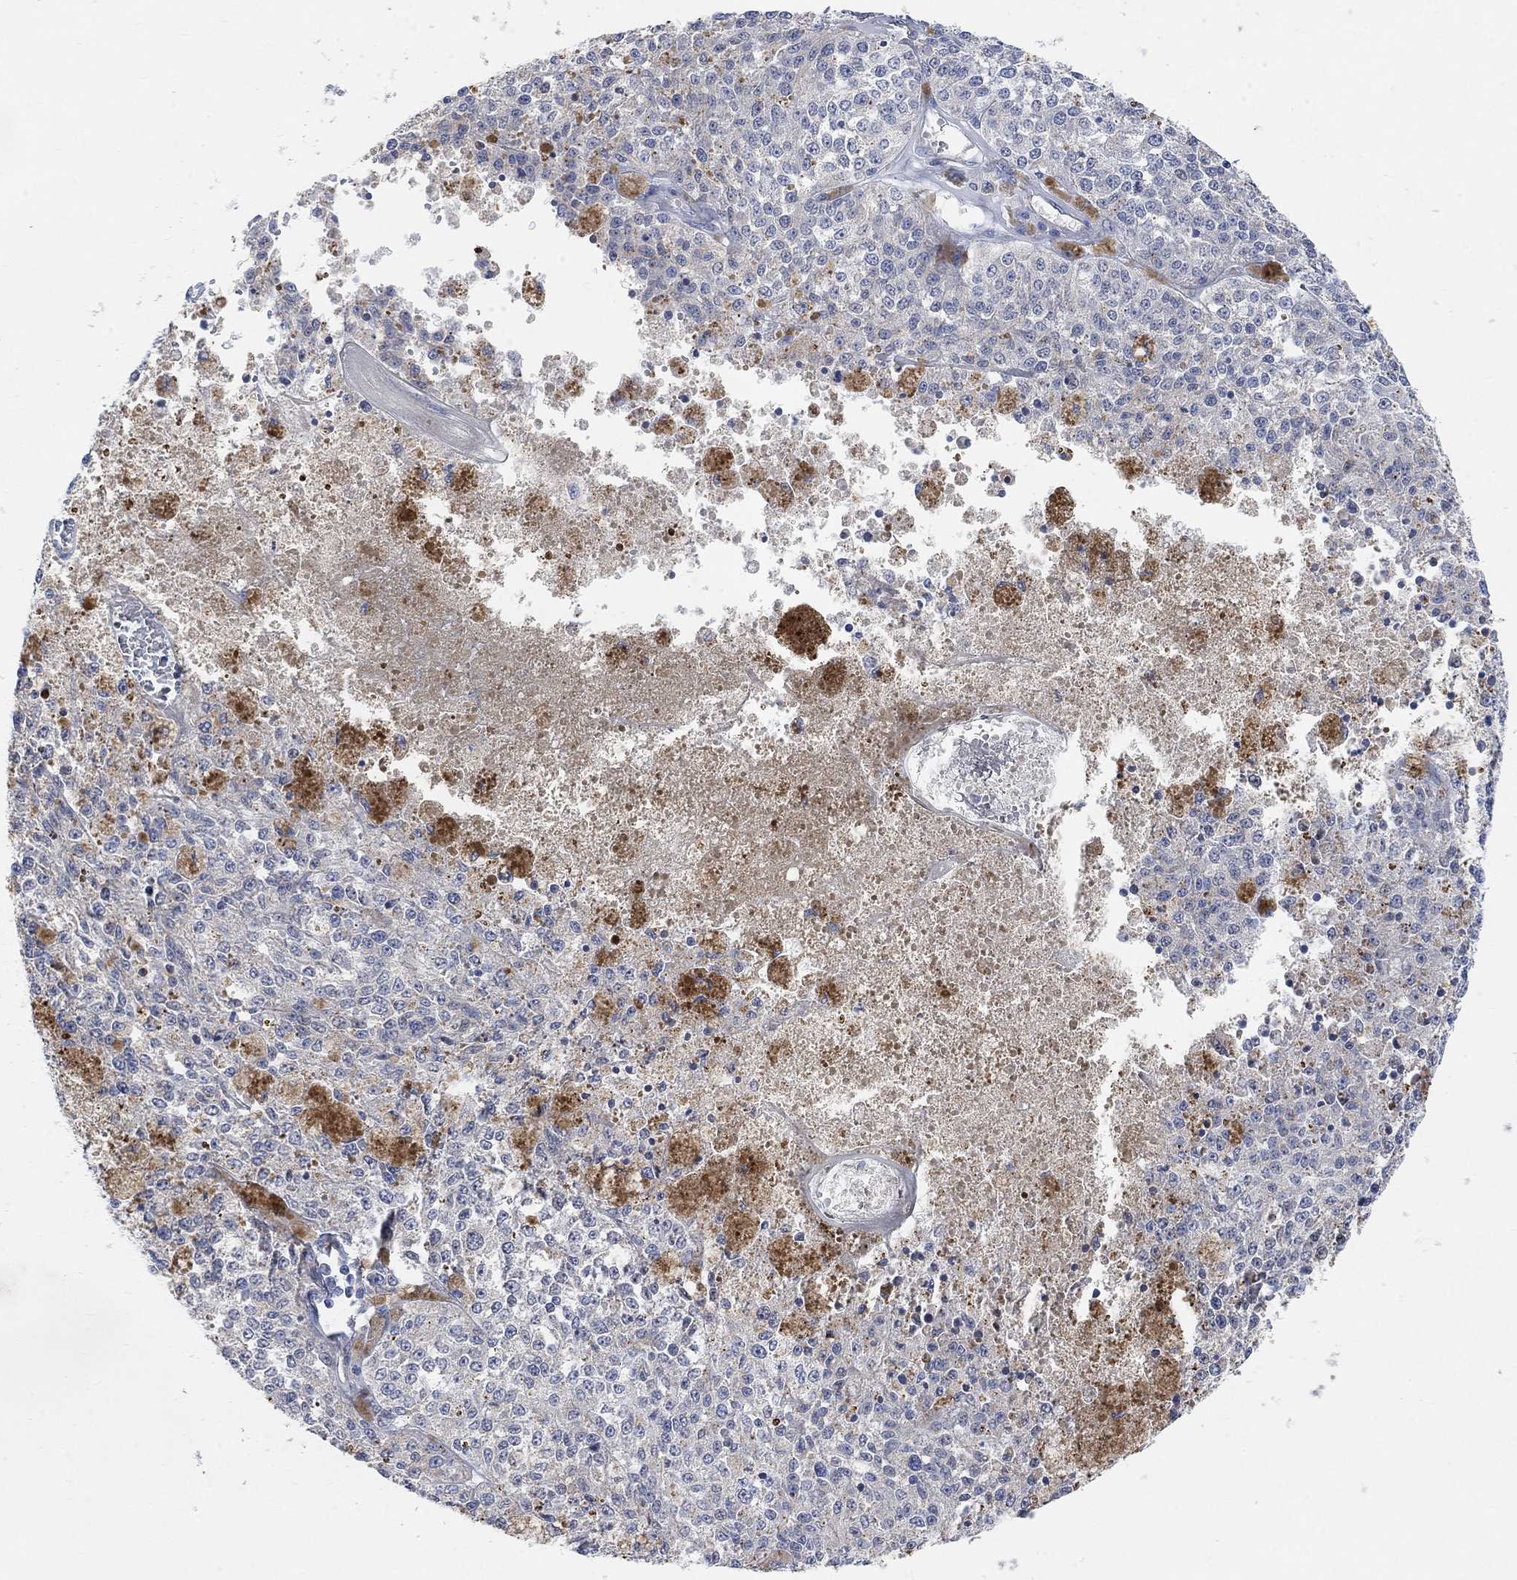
{"staining": {"intensity": "negative", "quantity": "none", "location": "none"}, "tissue": "melanoma", "cell_type": "Tumor cells", "image_type": "cancer", "snomed": [{"axis": "morphology", "description": "Malignant melanoma, Metastatic site"}, {"axis": "topography", "description": "Lymph node"}], "caption": "Protein analysis of melanoma reveals no significant staining in tumor cells.", "gene": "HCRTR1", "patient": {"sex": "female", "age": 64}}